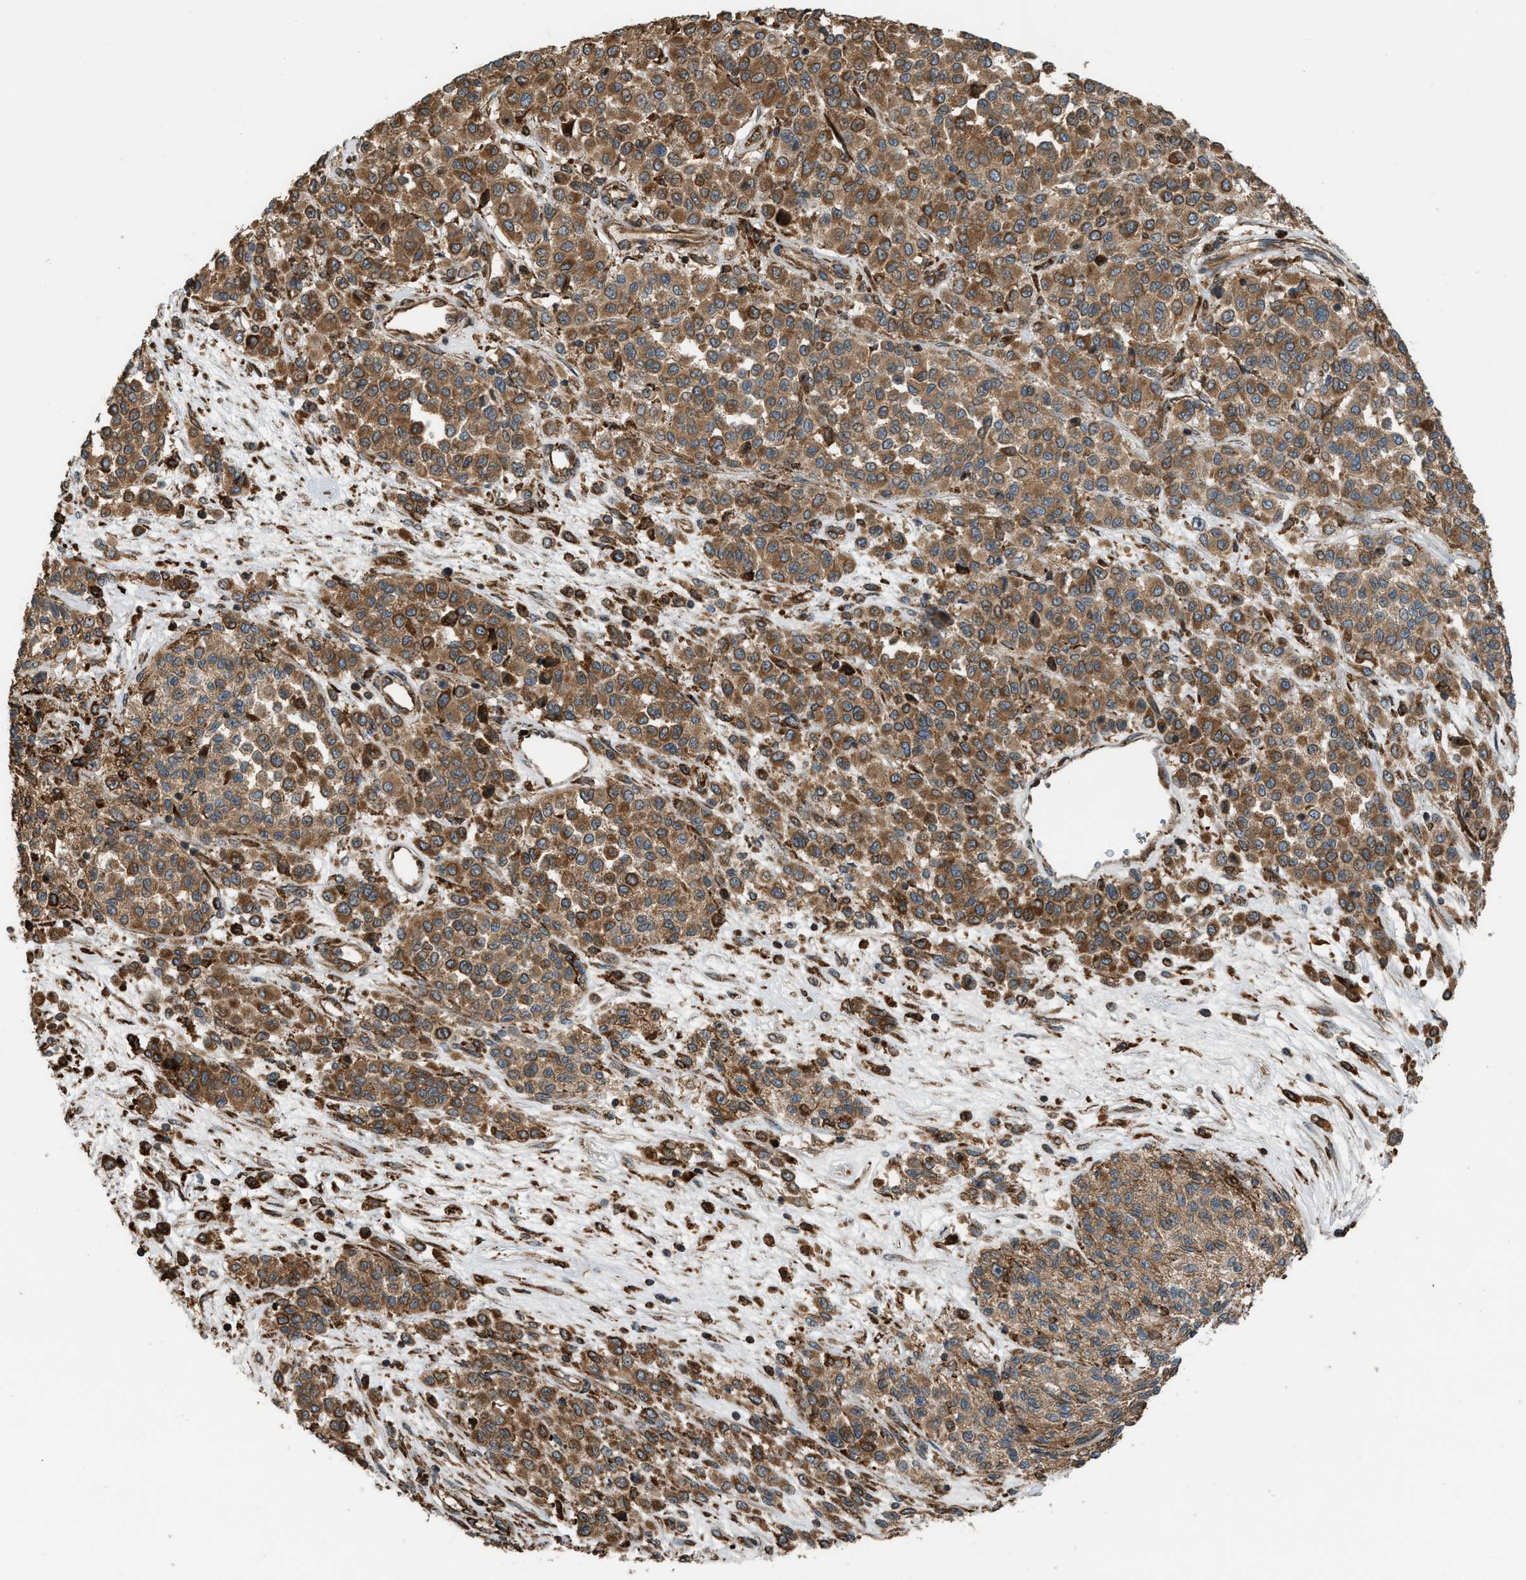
{"staining": {"intensity": "moderate", "quantity": ">75%", "location": "cytoplasmic/membranous"}, "tissue": "melanoma", "cell_type": "Tumor cells", "image_type": "cancer", "snomed": [{"axis": "morphology", "description": "Malignant melanoma, Metastatic site"}, {"axis": "topography", "description": "Pancreas"}], "caption": "Immunohistochemical staining of melanoma shows medium levels of moderate cytoplasmic/membranous protein expression in about >75% of tumor cells. The staining was performed using DAB (3,3'-diaminobenzidine), with brown indicating positive protein expression. Nuclei are stained blue with hematoxylin.", "gene": "BAIAP2L1", "patient": {"sex": "female", "age": 30}}